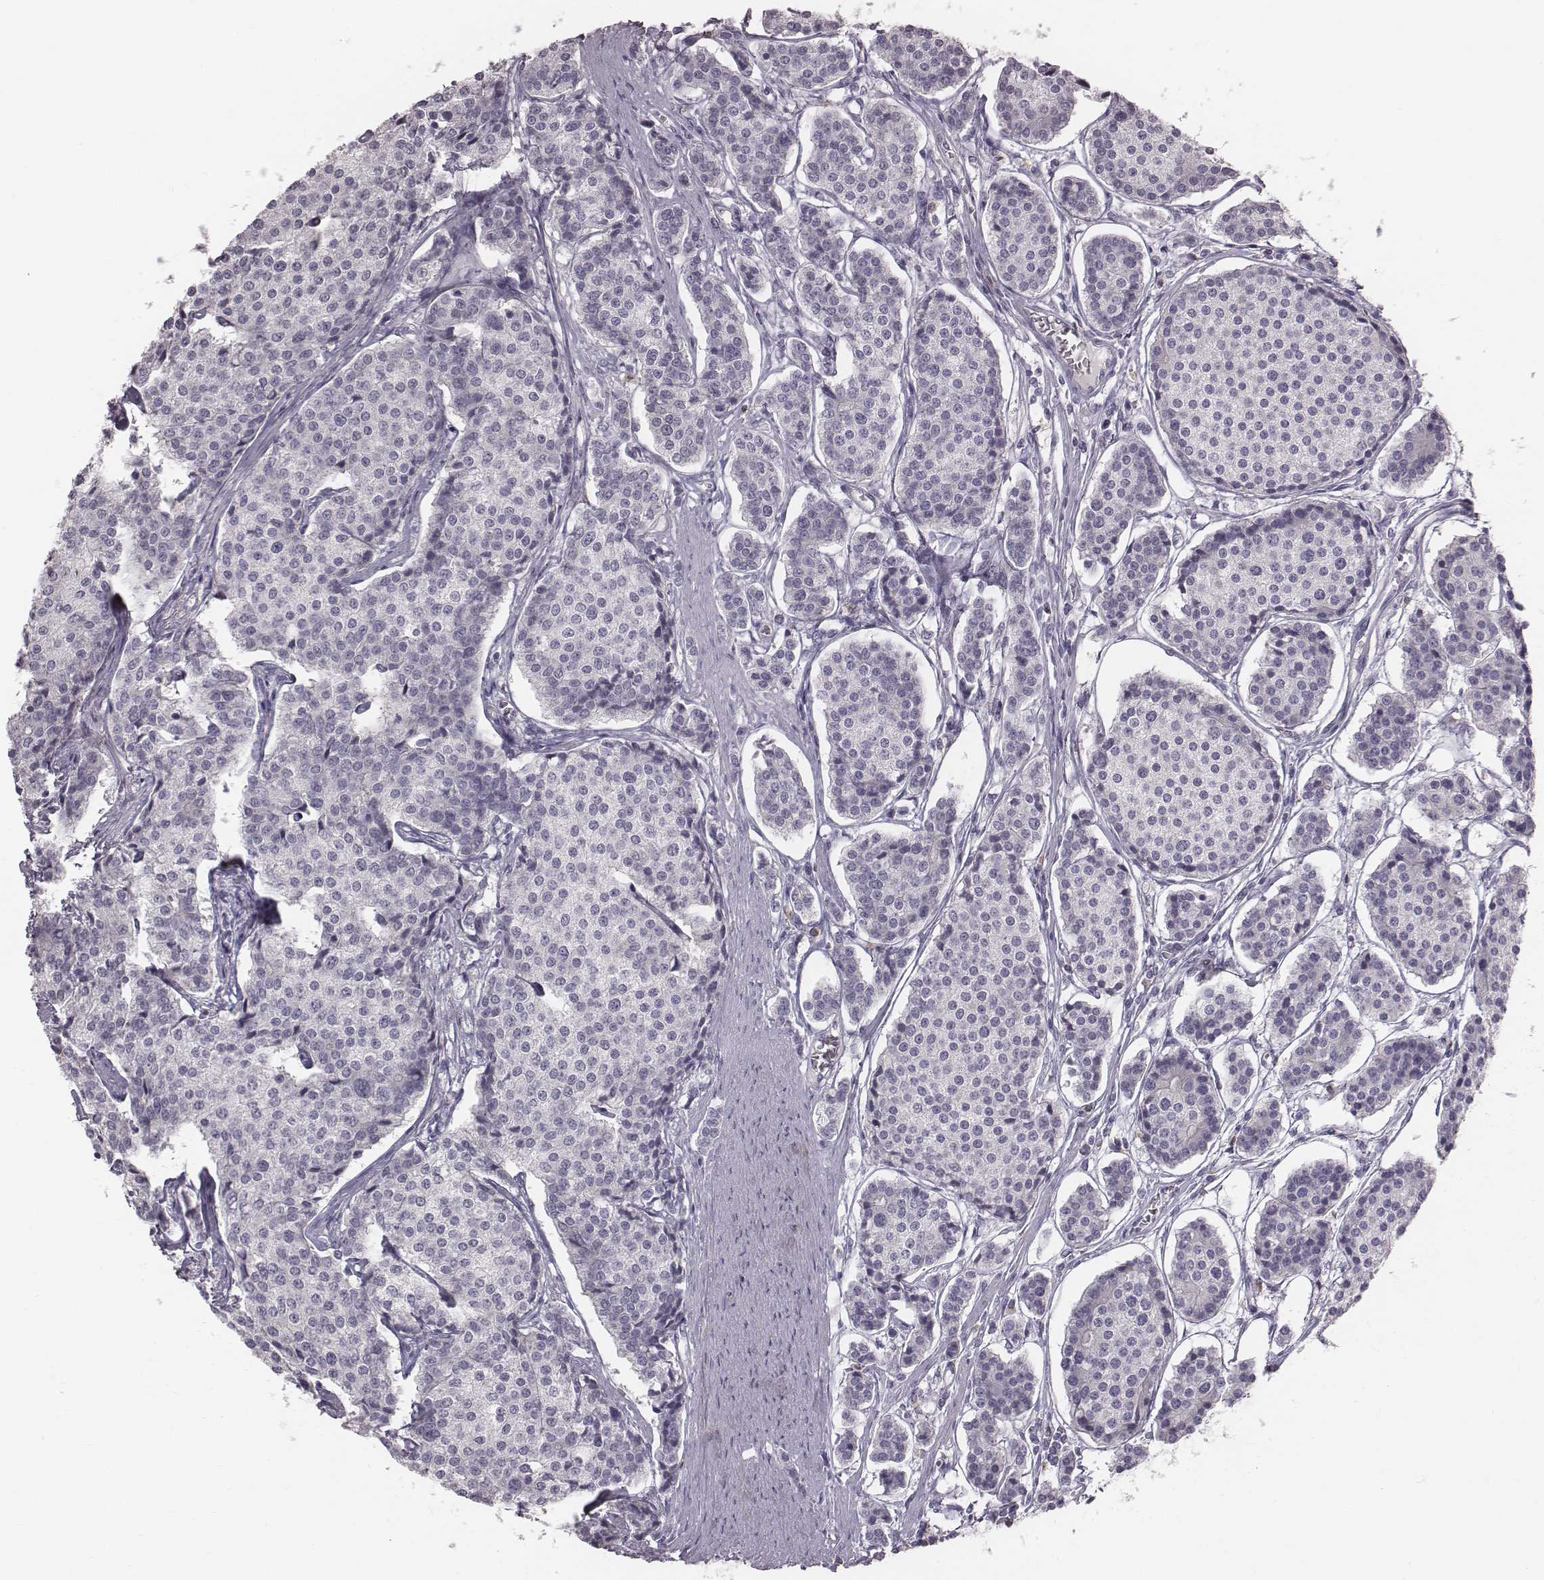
{"staining": {"intensity": "negative", "quantity": "none", "location": "none"}, "tissue": "carcinoid", "cell_type": "Tumor cells", "image_type": "cancer", "snomed": [{"axis": "morphology", "description": "Carcinoid, malignant, NOS"}, {"axis": "topography", "description": "Small intestine"}], "caption": "DAB (3,3'-diaminobenzidine) immunohistochemical staining of human carcinoid exhibits no significant positivity in tumor cells.", "gene": "C6orf58", "patient": {"sex": "female", "age": 65}}